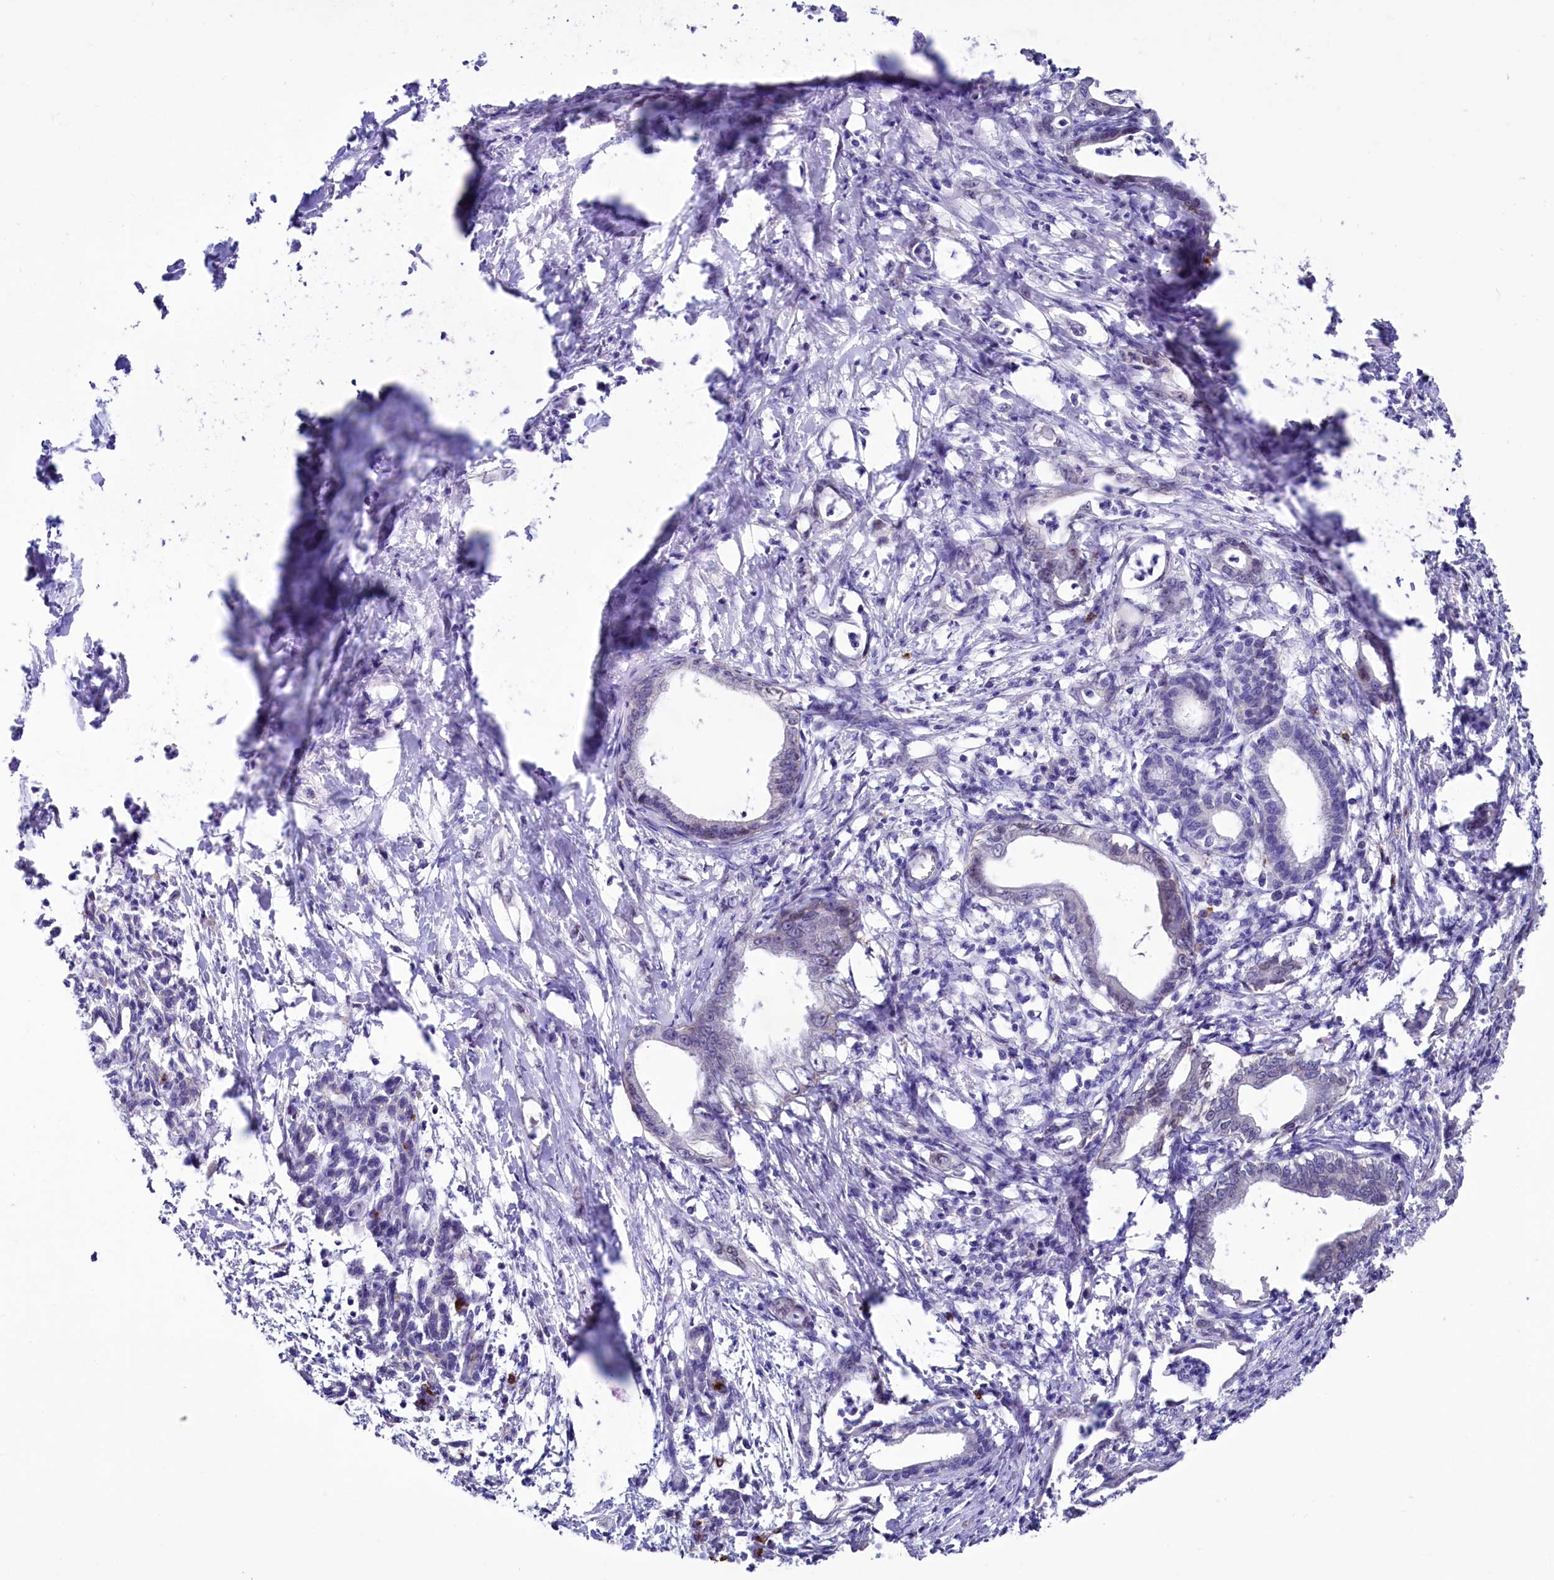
{"staining": {"intensity": "negative", "quantity": "none", "location": "none"}, "tissue": "pancreatic cancer", "cell_type": "Tumor cells", "image_type": "cancer", "snomed": [{"axis": "morphology", "description": "Adenocarcinoma, NOS"}, {"axis": "topography", "description": "Pancreas"}], "caption": "Adenocarcinoma (pancreatic) was stained to show a protein in brown. There is no significant positivity in tumor cells.", "gene": "FAM111B", "patient": {"sex": "female", "age": 55}}